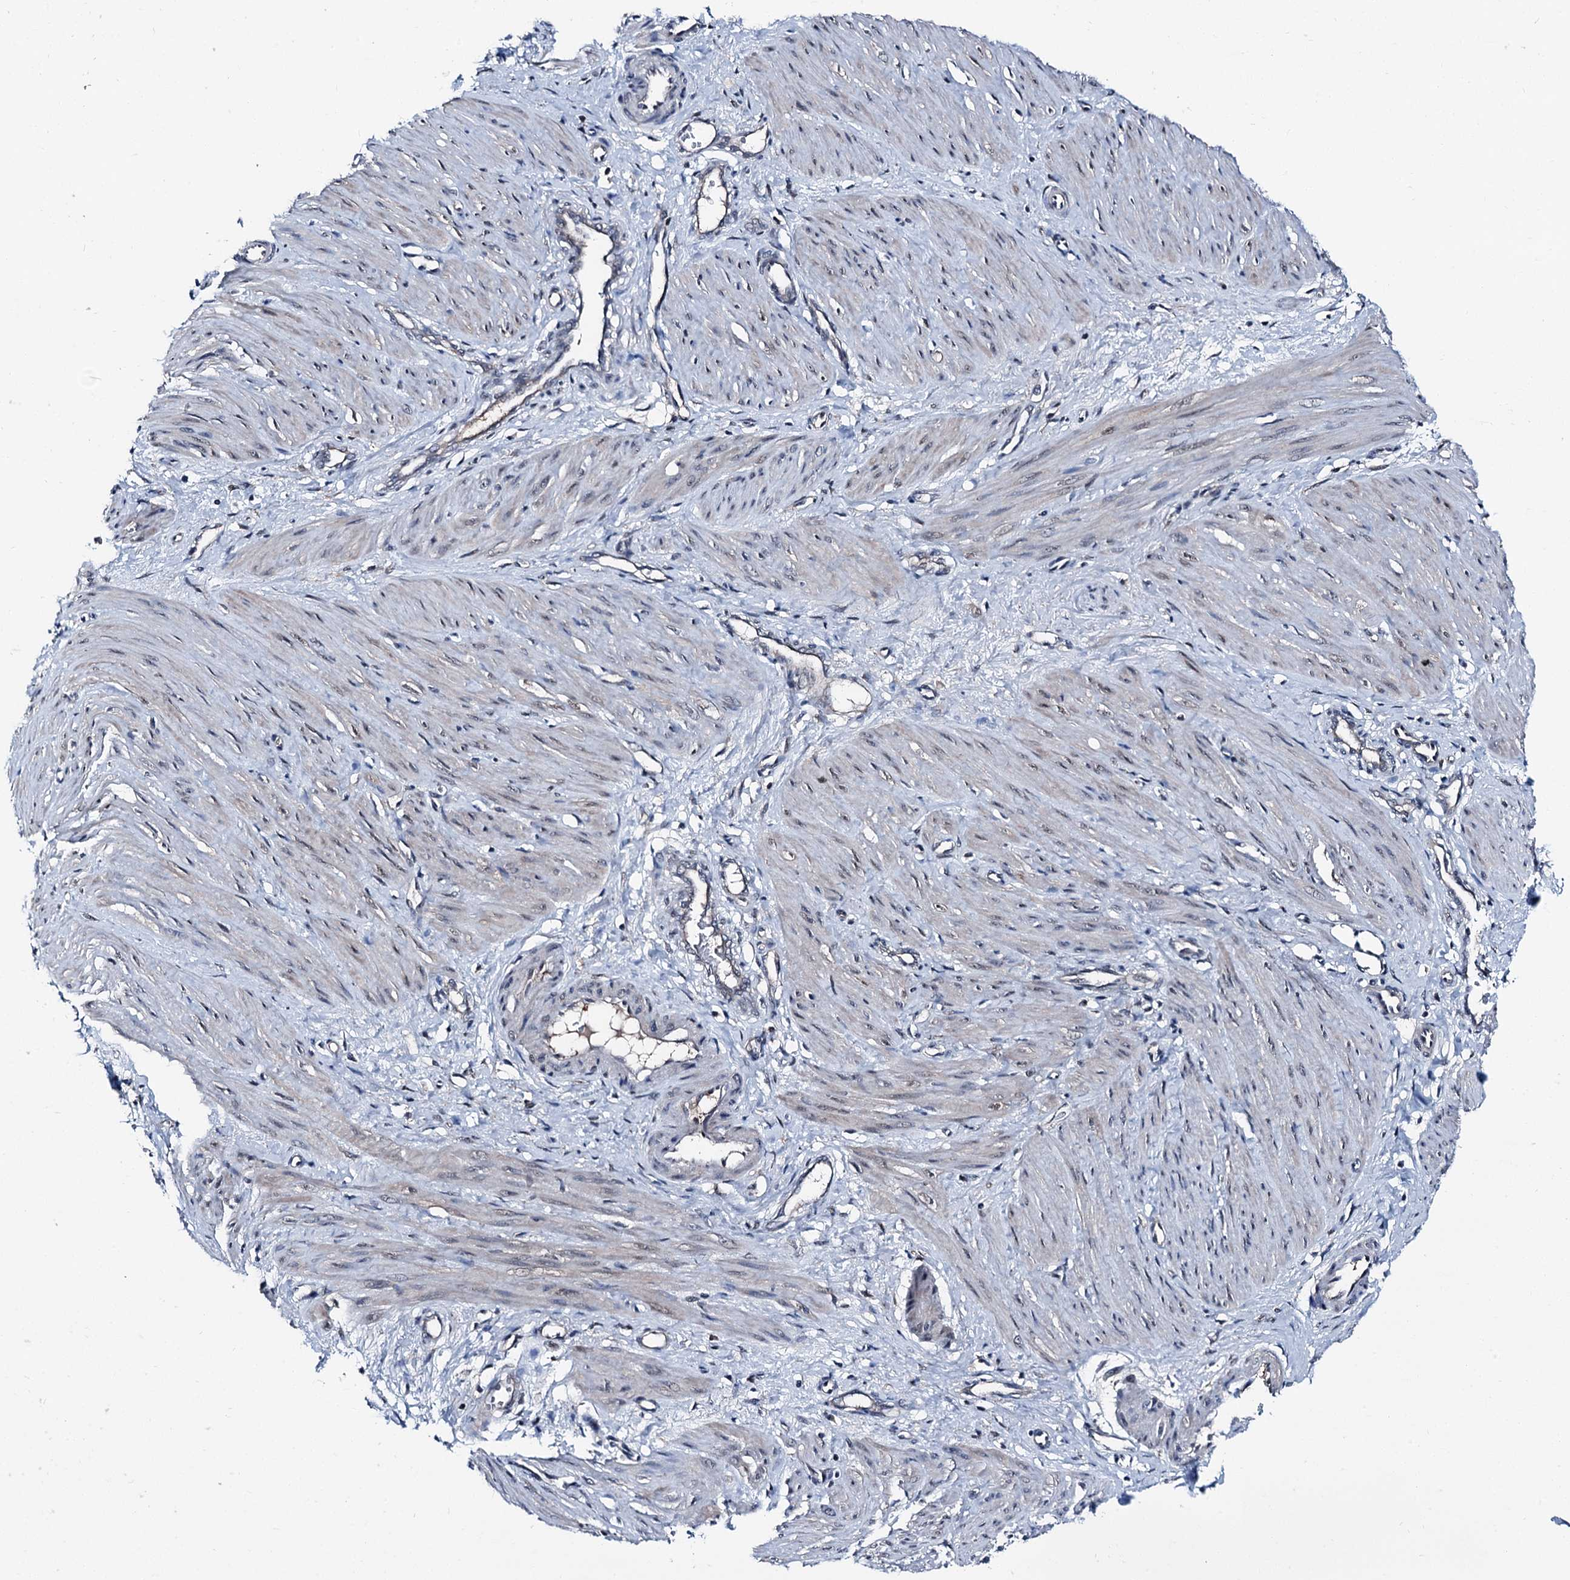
{"staining": {"intensity": "weak", "quantity": "25%-75%", "location": "nuclear"}, "tissue": "smooth muscle", "cell_type": "Smooth muscle cells", "image_type": "normal", "snomed": [{"axis": "morphology", "description": "Normal tissue, NOS"}, {"axis": "topography", "description": "Endometrium"}], "caption": "DAB (3,3'-diaminobenzidine) immunohistochemical staining of benign smooth muscle exhibits weak nuclear protein expression in approximately 25%-75% of smooth muscle cells. The staining is performed using DAB brown chromogen to label protein expression. The nuclei are counter-stained blue using hematoxylin.", "gene": "PSMD13", "patient": {"sex": "female", "age": 33}}